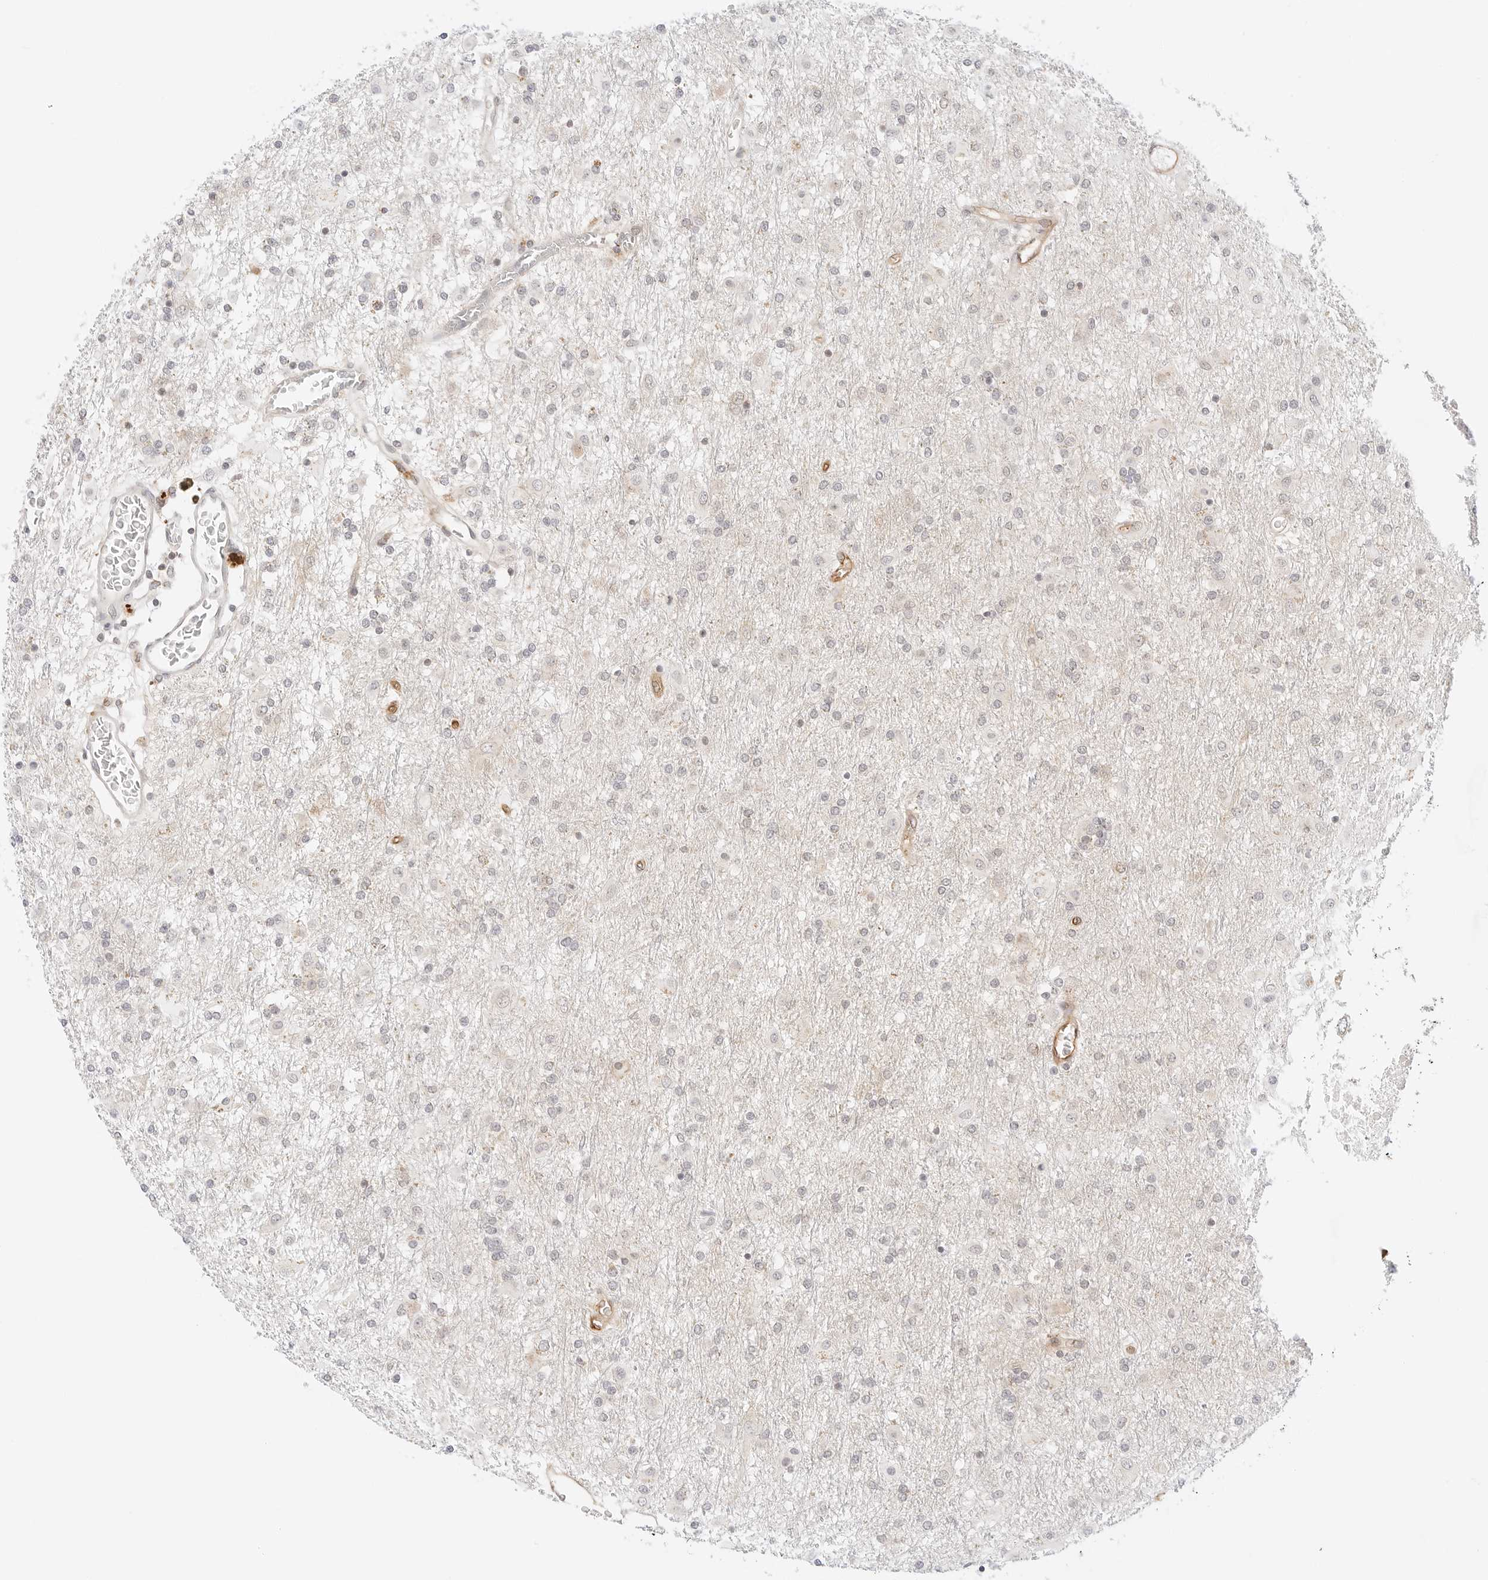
{"staining": {"intensity": "negative", "quantity": "none", "location": "none"}, "tissue": "glioma", "cell_type": "Tumor cells", "image_type": "cancer", "snomed": [{"axis": "morphology", "description": "Glioma, malignant, Low grade"}, {"axis": "topography", "description": "Brain"}], "caption": "Immunohistochemistry image of neoplastic tissue: low-grade glioma (malignant) stained with DAB demonstrates no significant protein expression in tumor cells. (DAB (3,3'-diaminobenzidine) immunohistochemistry visualized using brightfield microscopy, high magnification).", "gene": "ERO1B", "patient": {"sex": "male", "age": 65}}